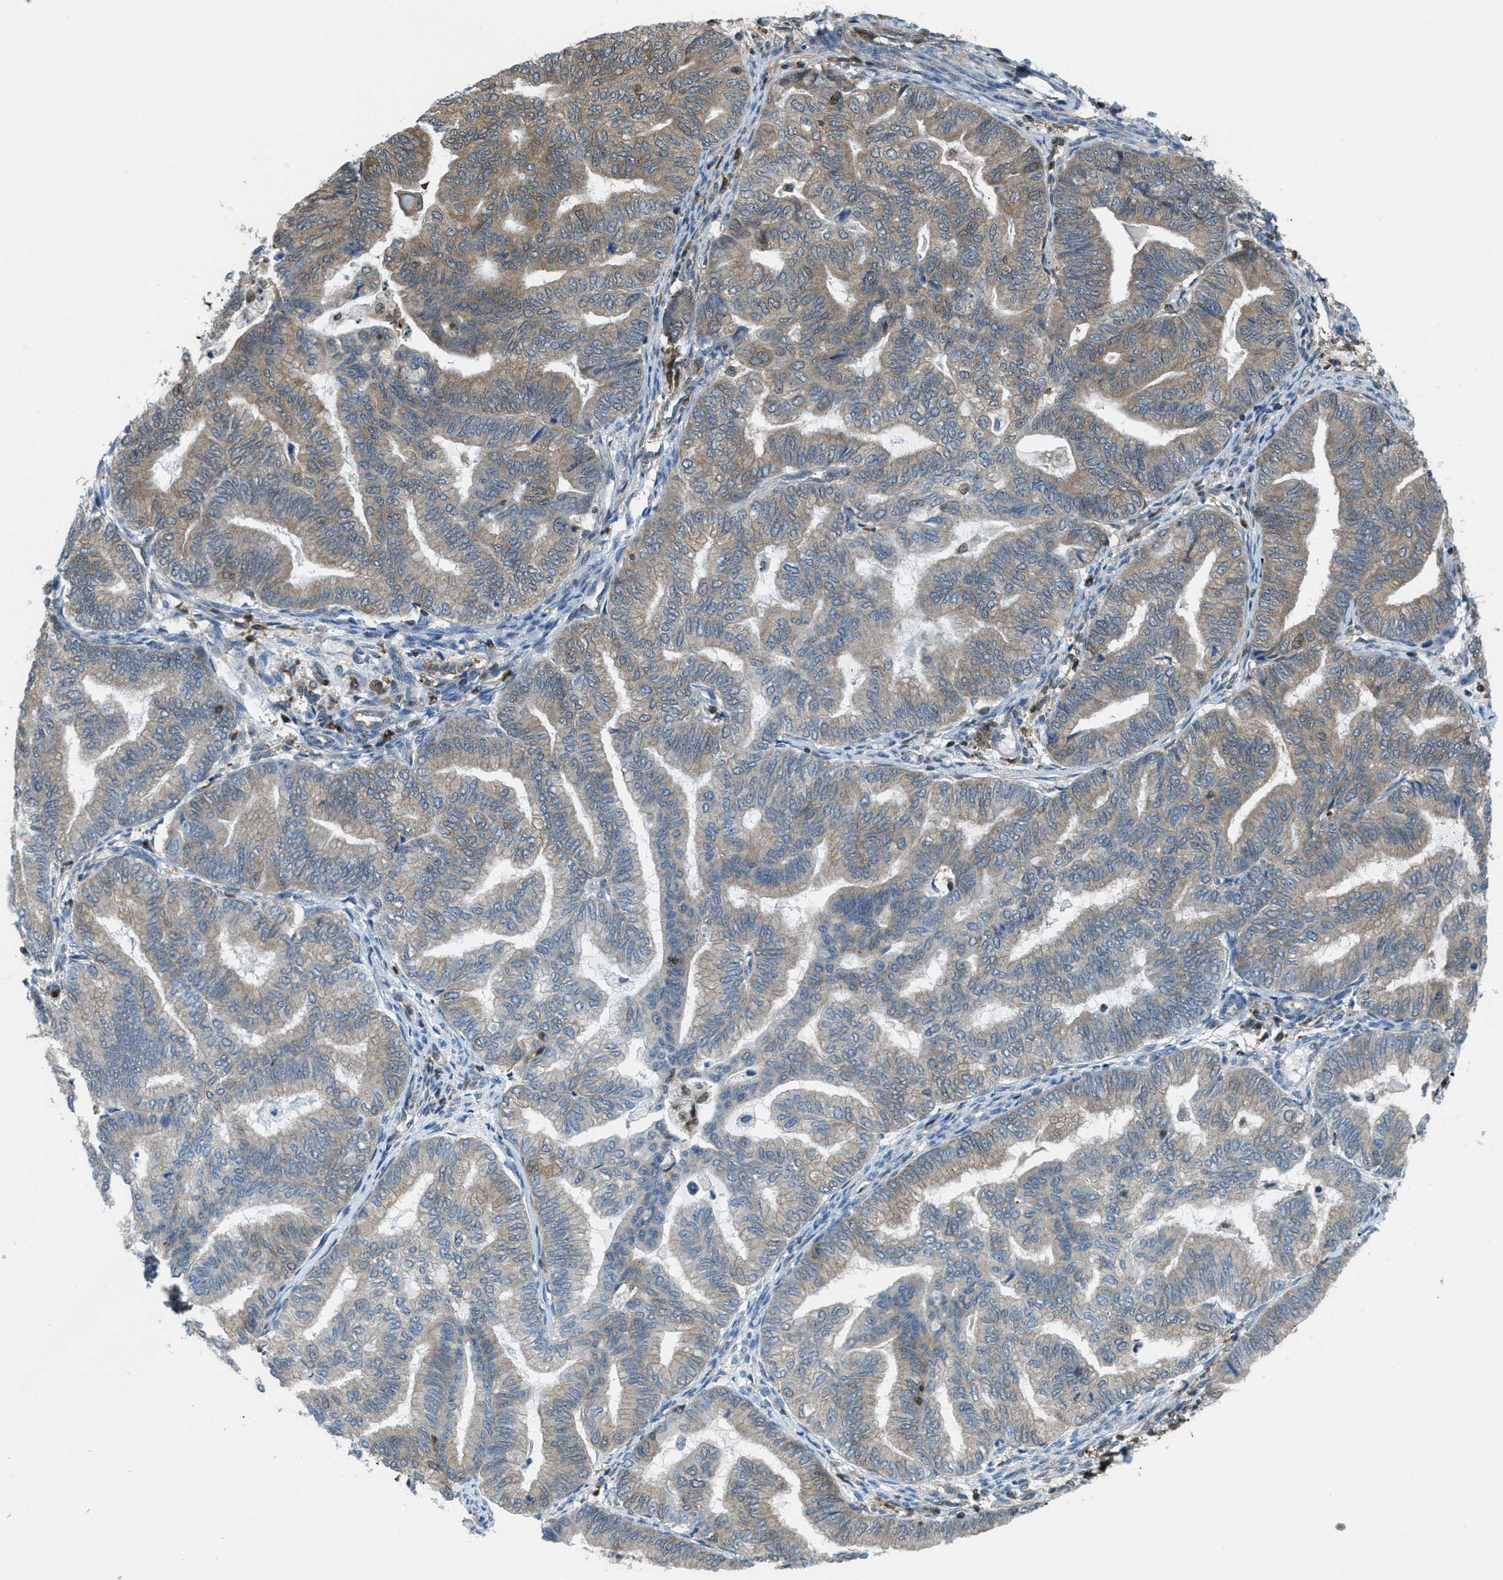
{"staining": {"intensity": "weak", "quantity": "25%-75%", "location": "cytoplasmic/membranous"}, "tissue": "endometrial cancer", "cell_type": "Tumor cells", "image_type": "cancer", "snomed": [{"axis": "morphology", "description": "Adenocarcinoma, NOS"}, {"axis": "topography", "description": "Endometrium"}], "caption": "Protein staining by immunohistochemistry shows weak cytoplasmic/membranous positivity in about 25%-75% of tumor cells in adenocarcinoma (endometrial).", "gene": "PIP5K1C", "patient": {"sex": "female", "age": 79}}